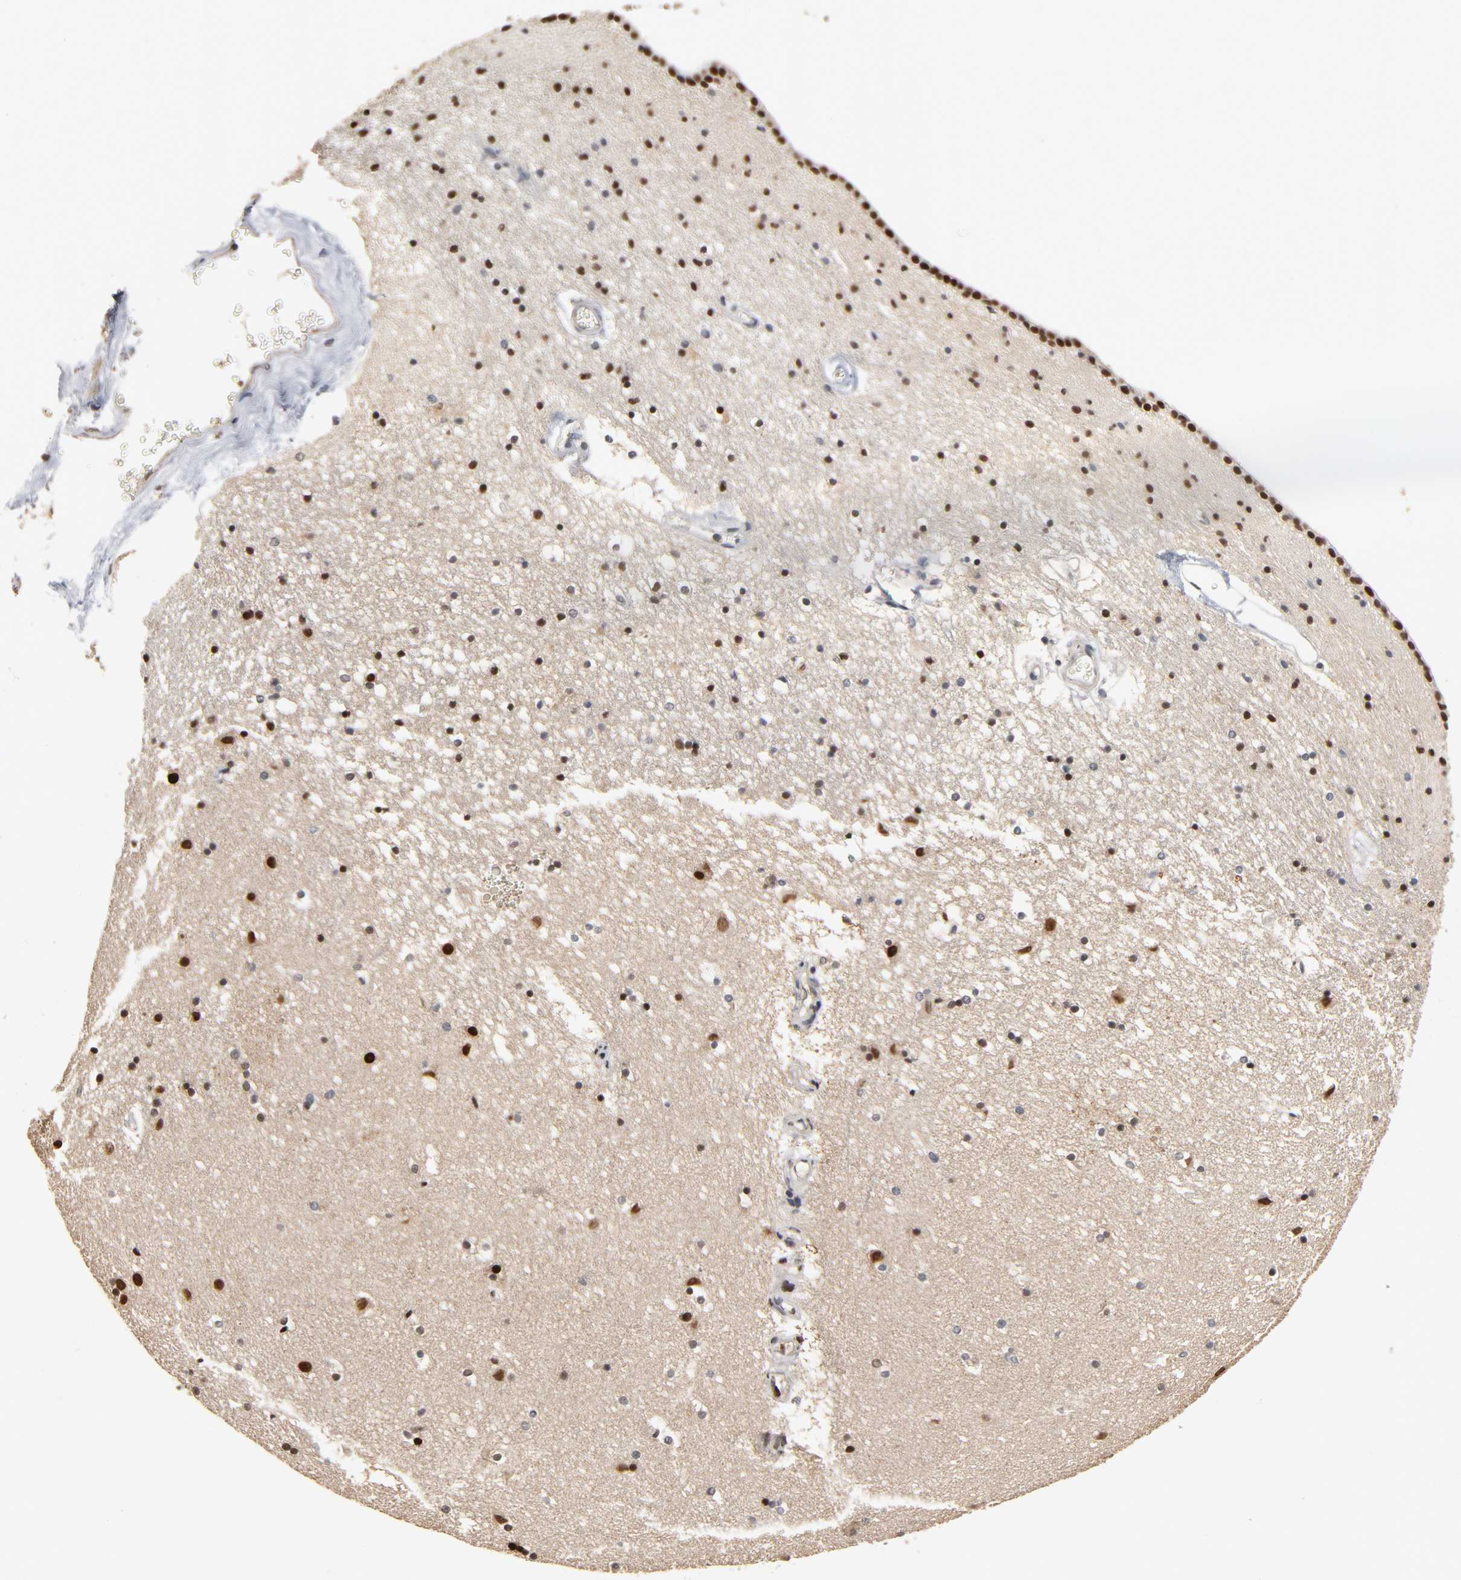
{"staining": {"intensity": "moderate", "quantity": "25%-75%", "location": "nuclear"}, "tissue": "caudate", "cell_type": "Glial cells", "image_type": "normal", "snomed": [{"axis": "morphology", "description": "Normal tissue, NOS"}, {"axis": "topography", "description": "Lateral ventricle wall"}], "caption": "Immunohistochemistry of unremarkable human caudate reveals medium levels of moderate nuclear expression in approximately 25%-75% of glial cells.", "gene": "HTR1E", "patient": {"sex": "male", "age": 45}}